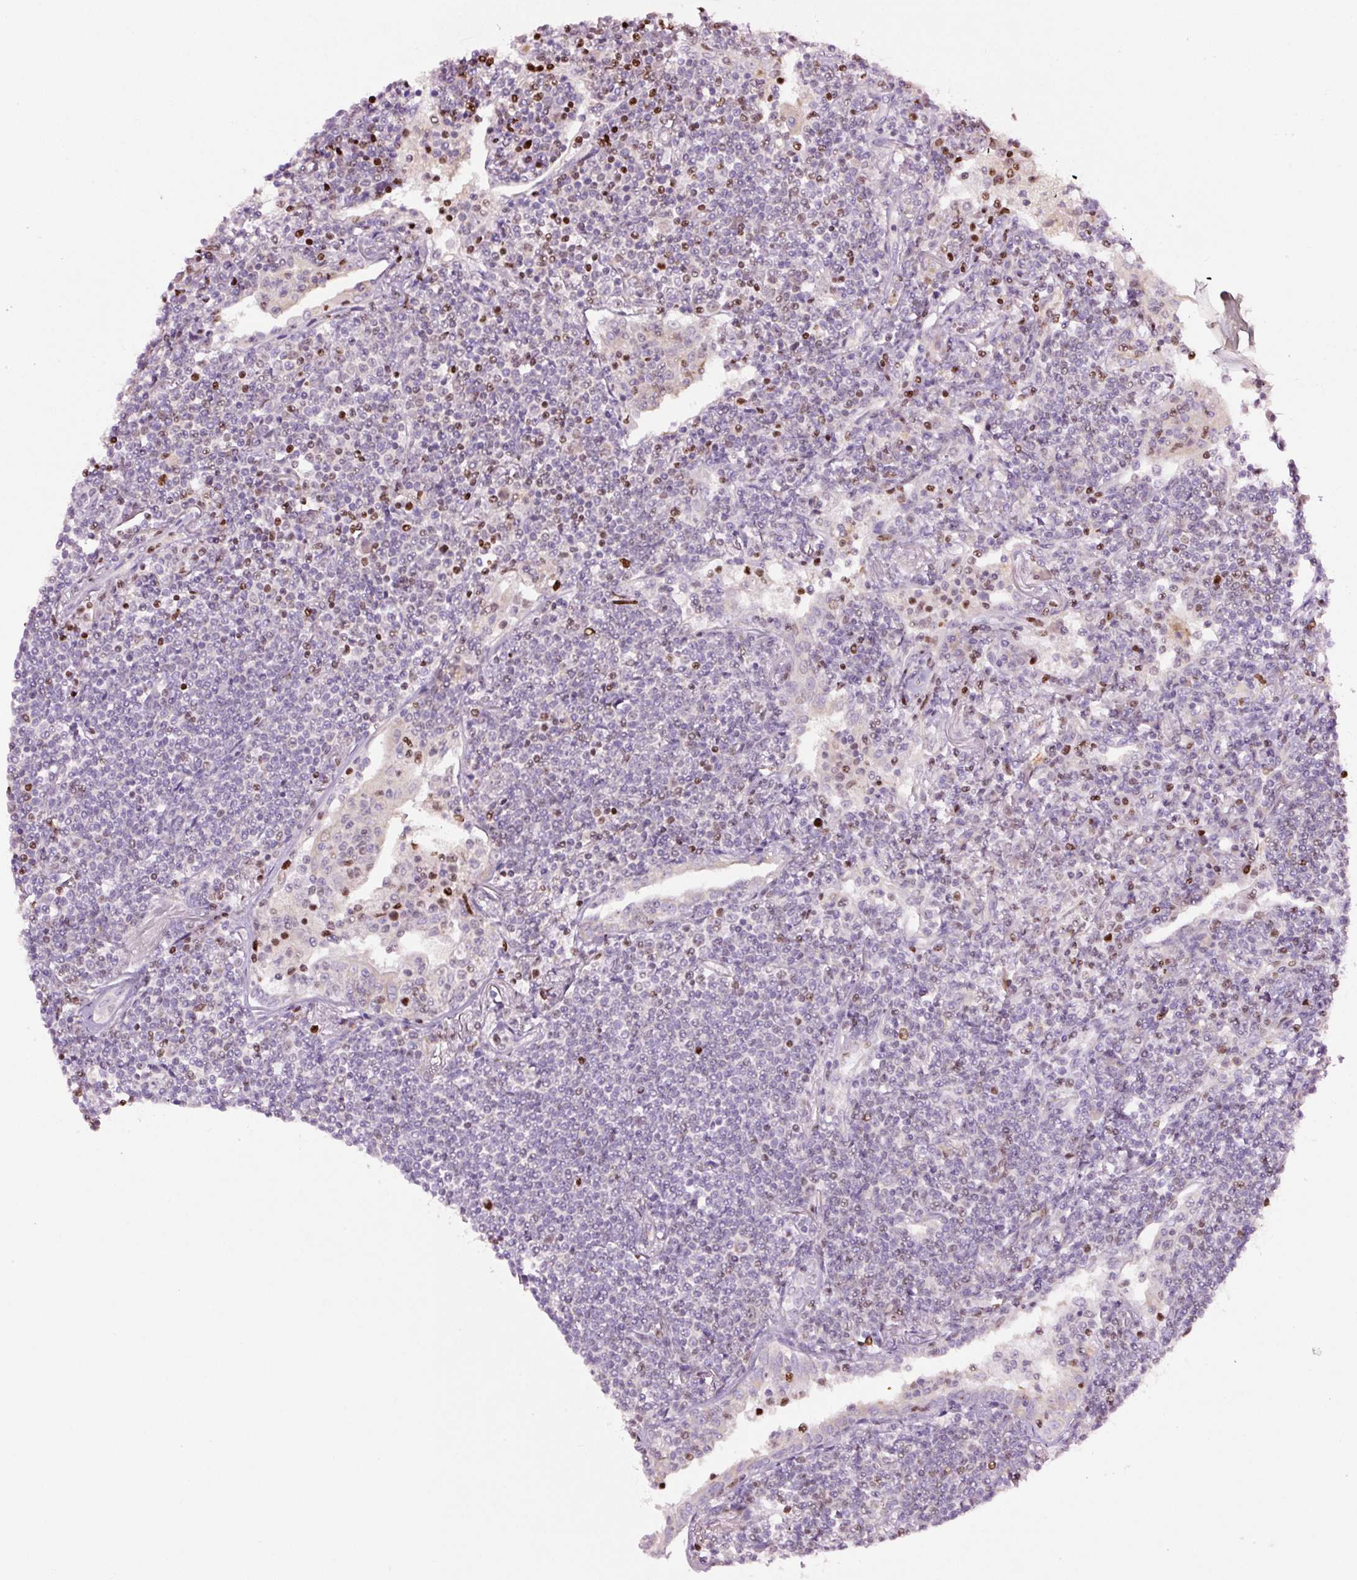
{"staining": {"intensity": "negative", "quantity": "none", "location": "none"}, "tissue": "lymphoma", "cell_type": "Tumor cells", "image_type": "cancer", "snomed": [{"axis": "morphology", "description": "Malignant lymphoma, non-Hodgkin's type, Low grade"}, {"axis": "topography", "description": "Lung"}], "caption": "High power microscopy micrograph of an immunohistochemistry photomicrograph of low-grade malignant lymphoma, non-Hodgkin's type, revealing no significant expression in tumor cells.", "gene": "TMEM8B", "patient": {"sex": "female", "age": 71}}